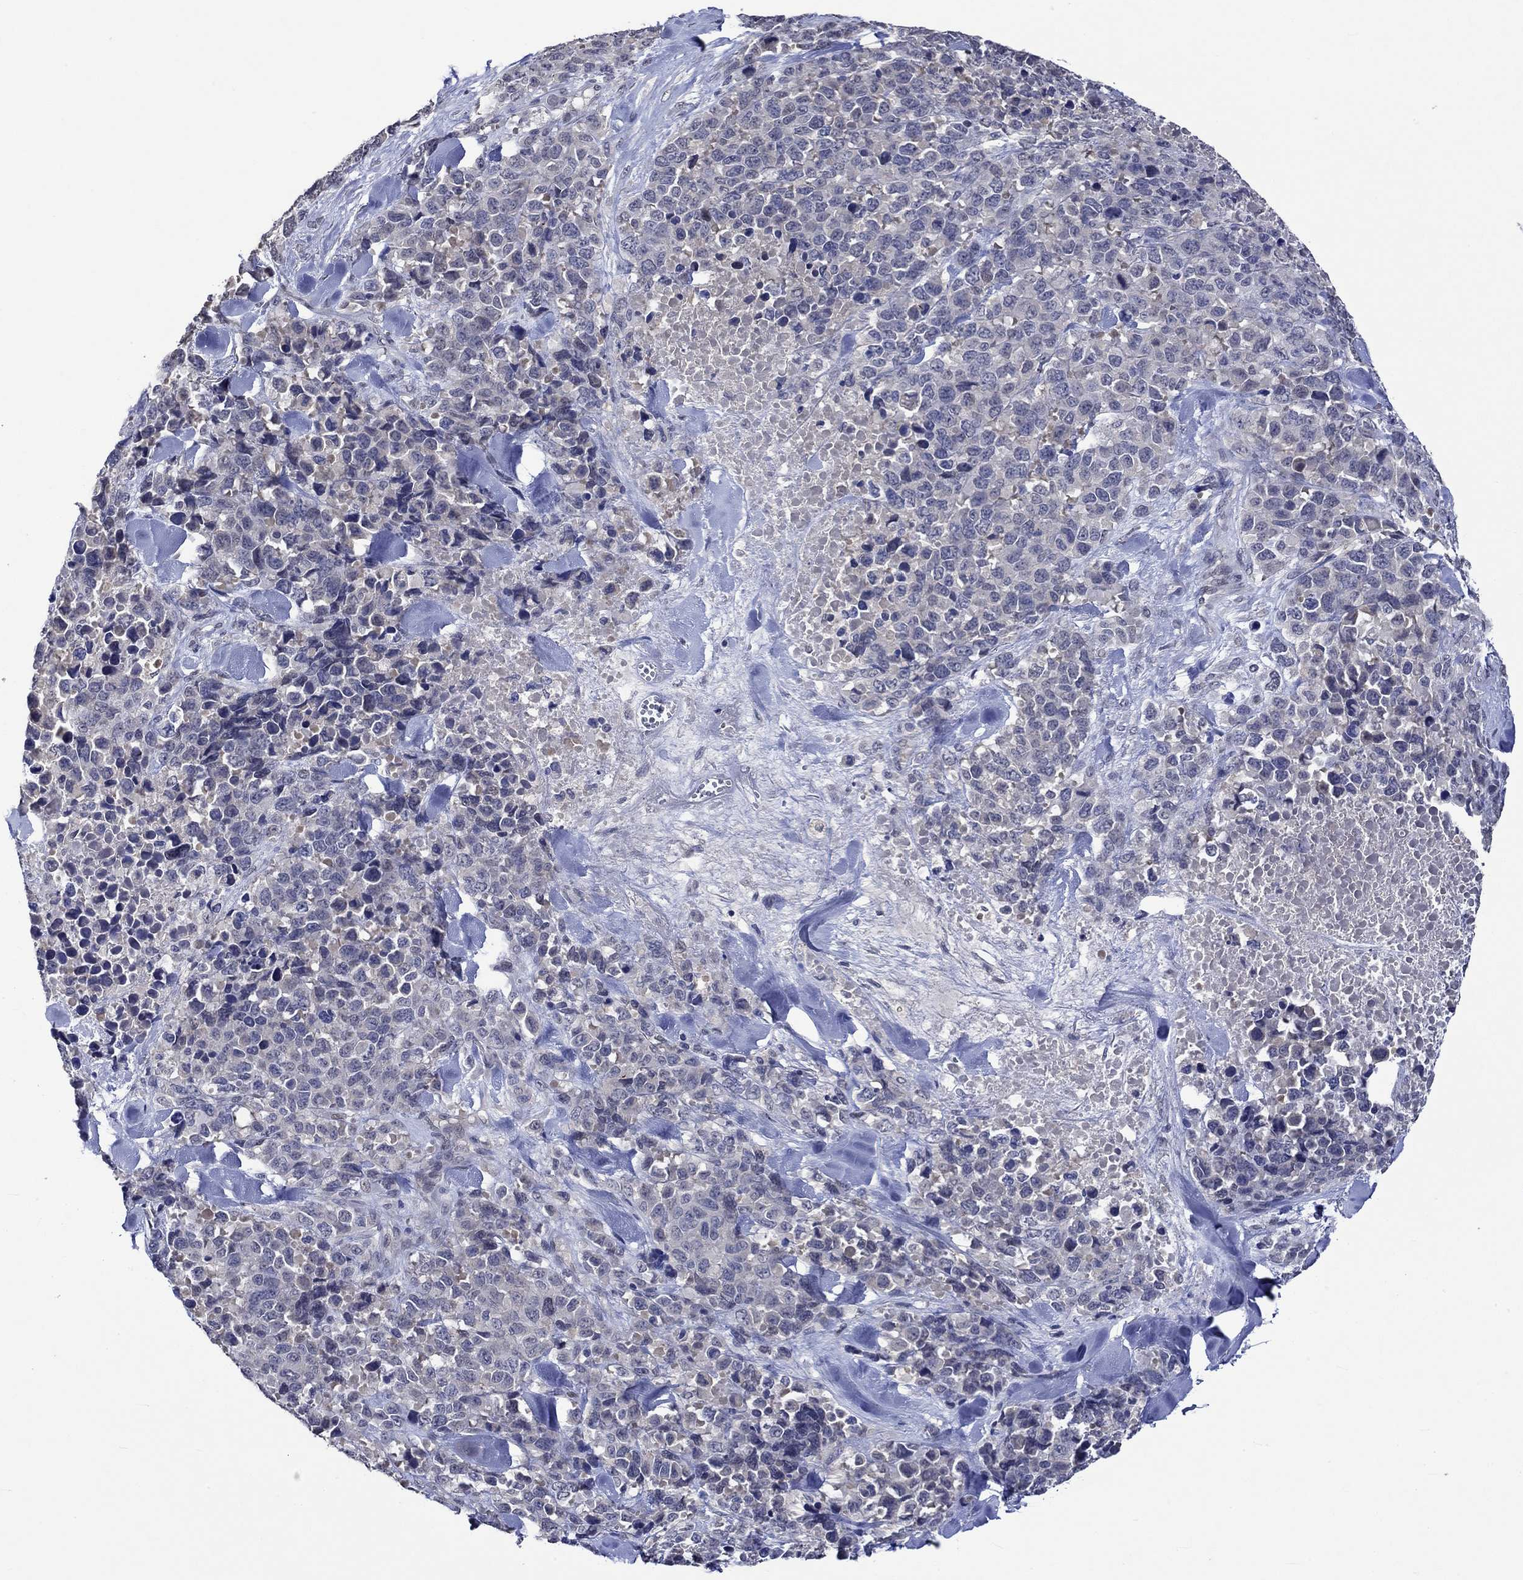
{"staining": {"intensity": "negative", "quantity": "none", "location": "none"}, "tissue": "melanoma", "cell_type": "Tumor cells", "image_type": "cancer", "snomed": [{"axis": "morphology", "description": "Malignant melanoma, Metastatic site"}, {"axis": "topography", "description": "Skin"}], "caption": "The immunohistochemistry histopathology image has no significant positivity in tumor cells of malignant melanoma (metastatic site) tissue.", "gene": "DDX3Y", "patient": {"sex": "male", "age": 84}}